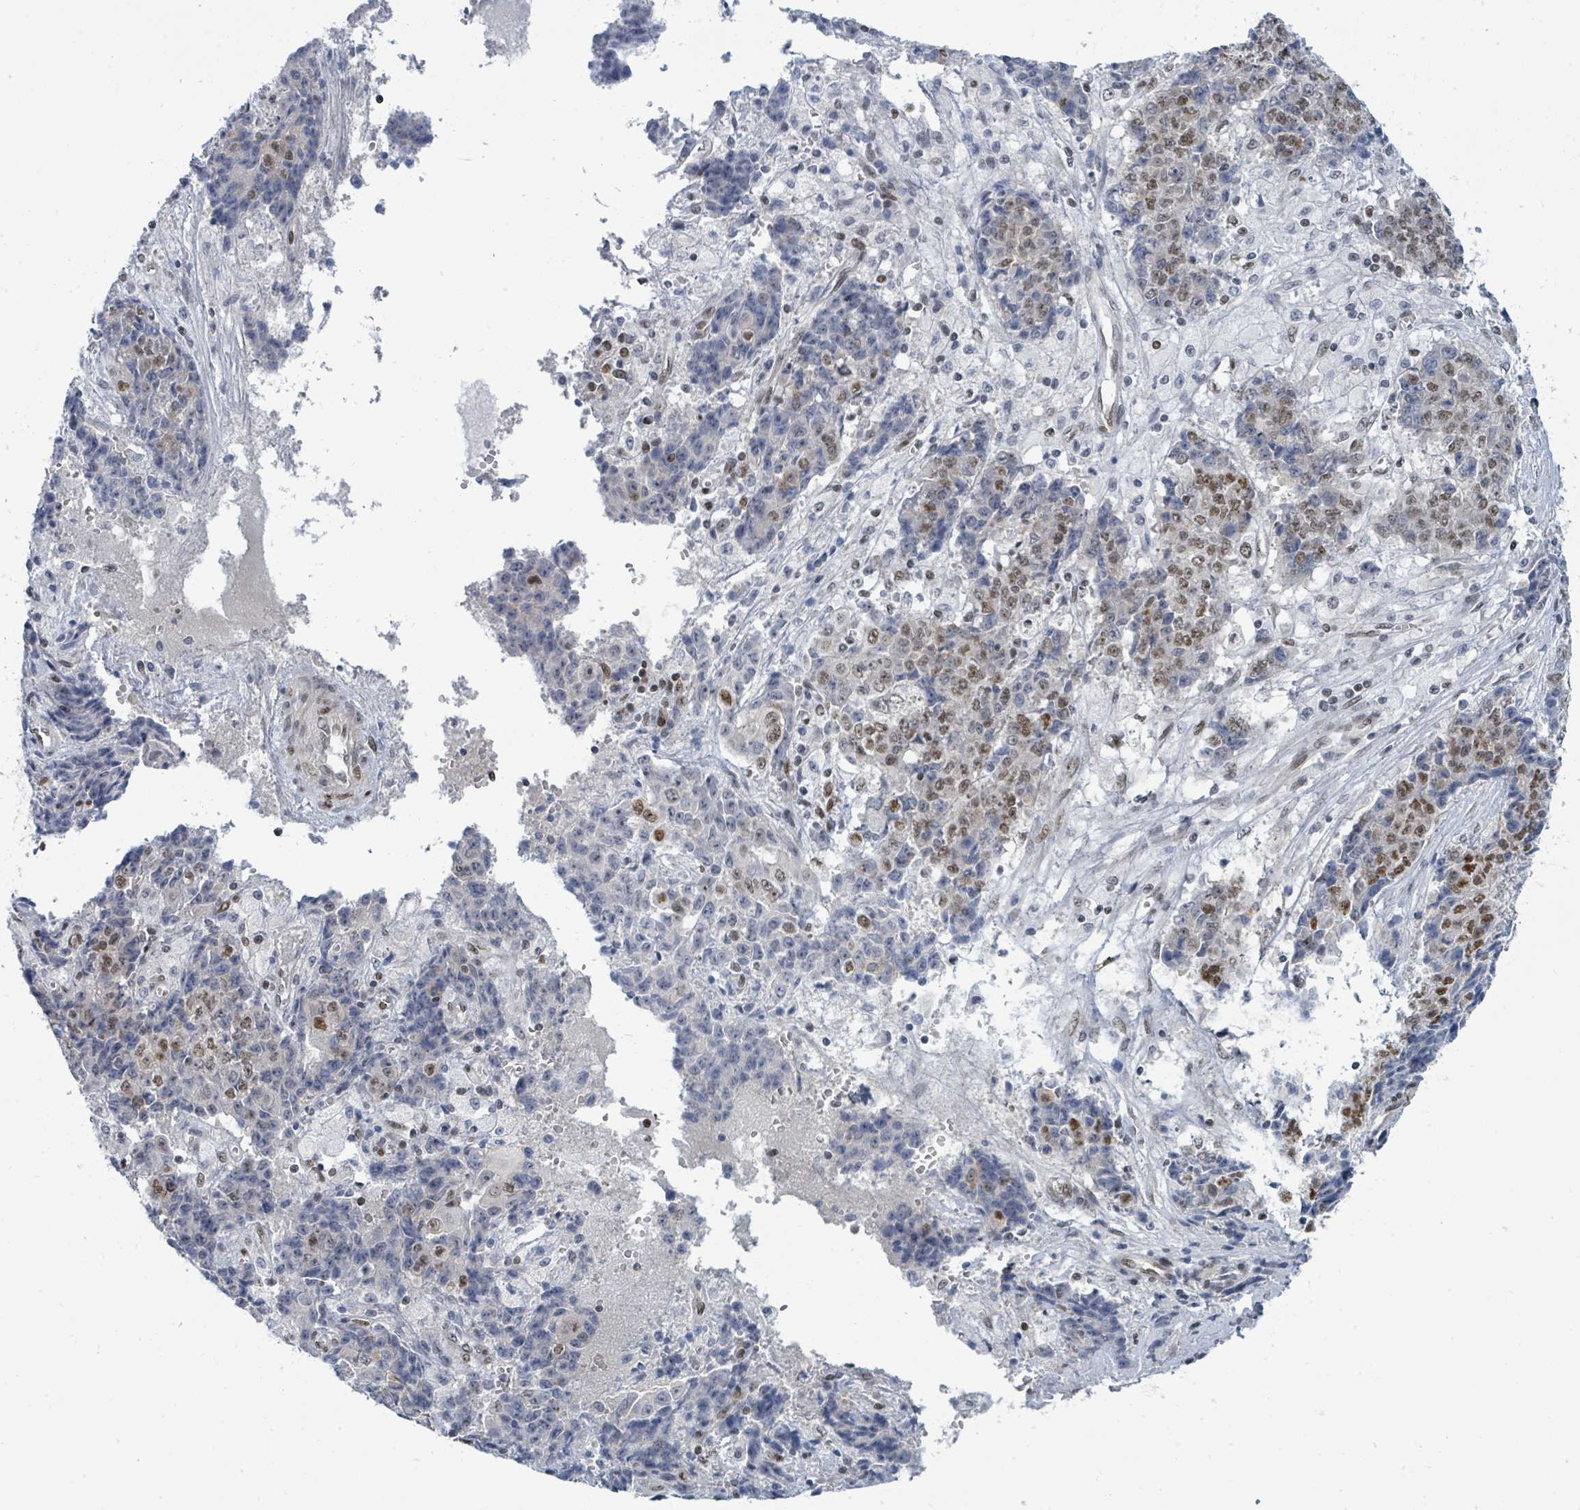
{"staining": {"intensity": "moderate", "quantity": "<25%", "location": "nuclear"}, "tissue": "ovarian cancer", "cell_type": "Tumor cells", "image_type": "cancer", "snomed": [{"axis": "morphology", "description": "Carcinoma, endometroid"}, {"axis": "topography", "description": "Ovary"}], "caption": "Immunohistochemistry micrograph of ovarian cancer stained for a protein (brown), which demonstrates low levels of moderate nuclear expression in approximately <25% of tumor cells.", "gene": "SUMO4", "patient": {"sex": "female", "age": 42}}